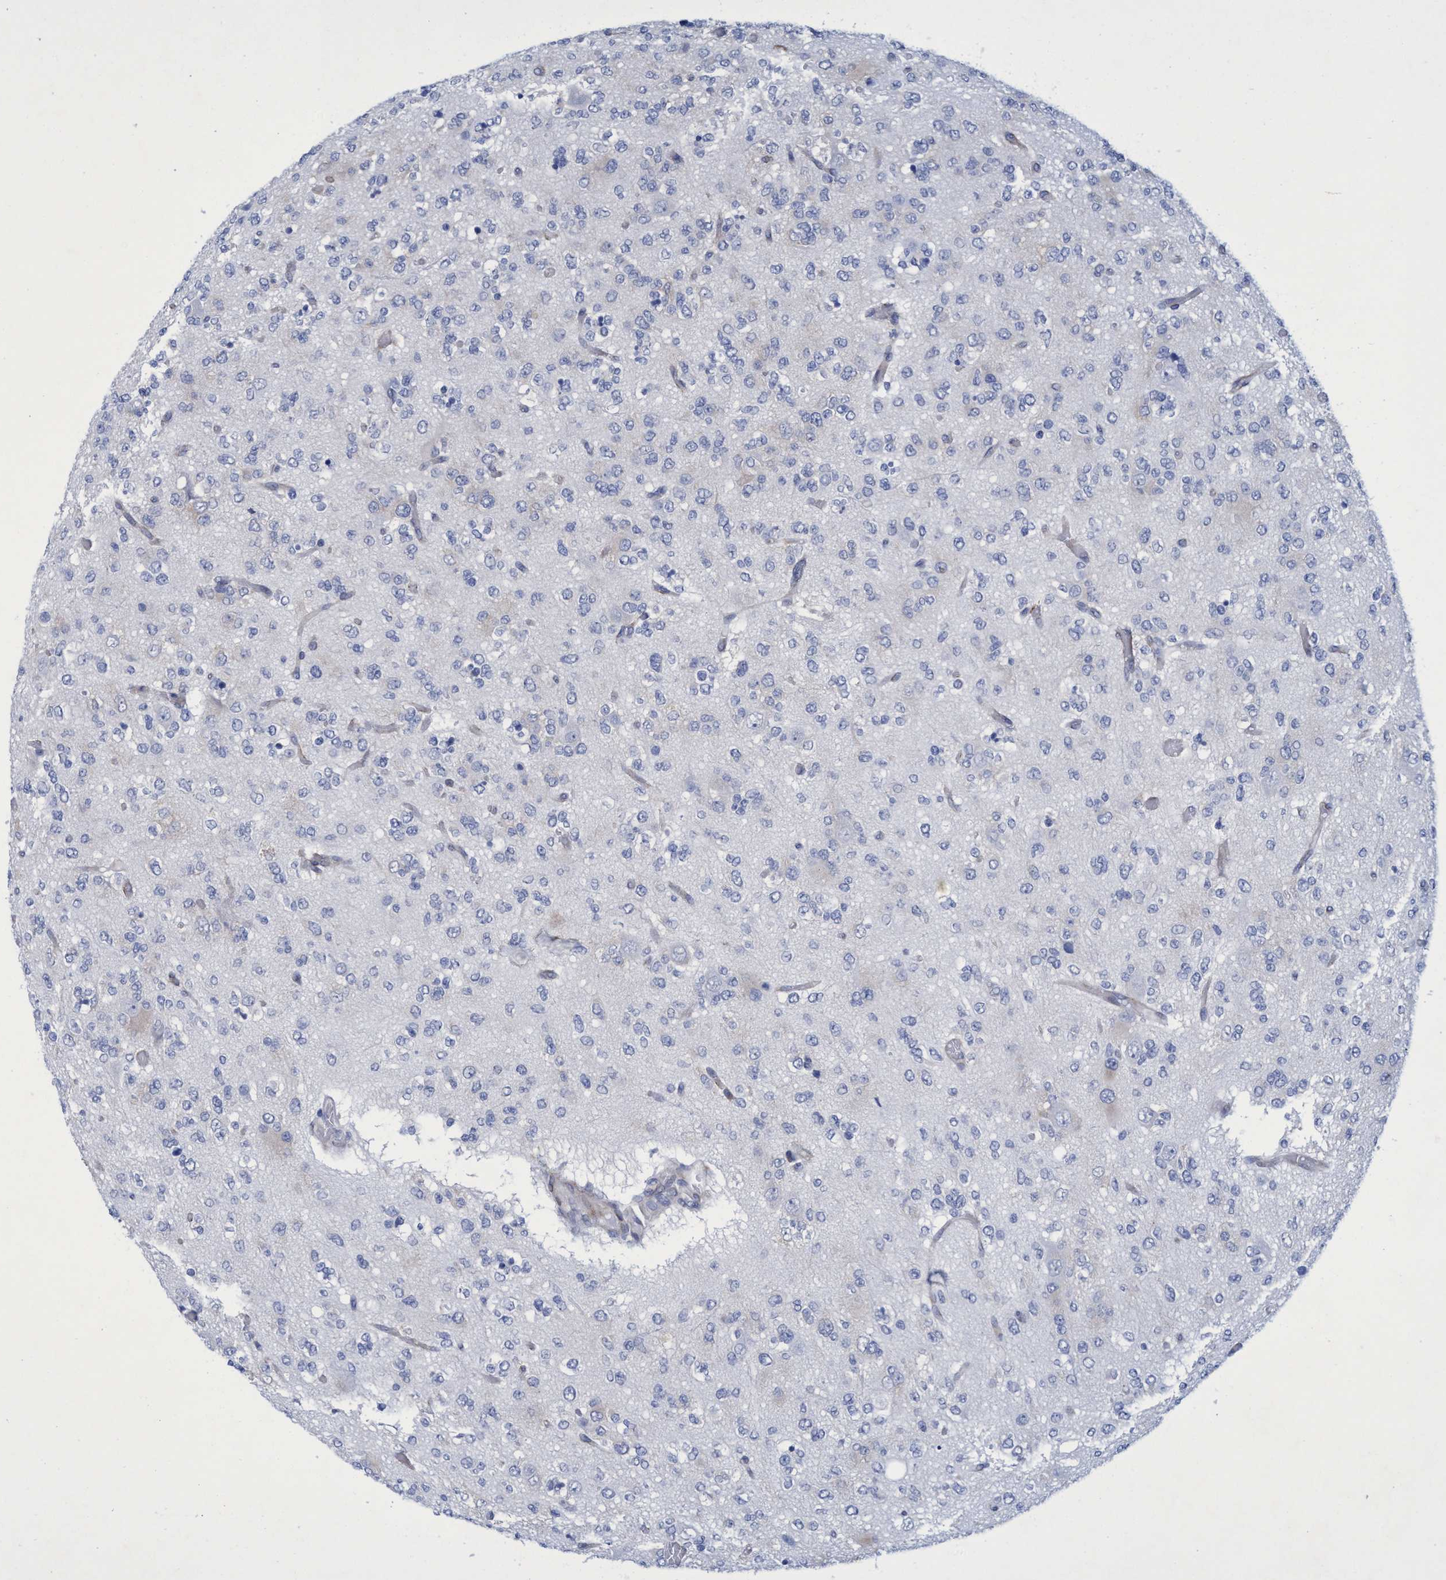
{"staining": {"intensity": "negative", "quantity": "none", "location": "none"}, "tissue": "glioma", "cell_type": "Tumor cells", "image_type": "cancer", "snomed": [{"axis": "morphology", "description": "Glioma, malignant, Low grade"}, {"axis": "topography", "description": "Brain"}], "caption": "DAB immunohistochemical staining of human low-grade glioma (malignant) shows no significant positivity in tumor cells.", "gene": "R3HCC1", "patient": {"sex": "male", "age": 38}}